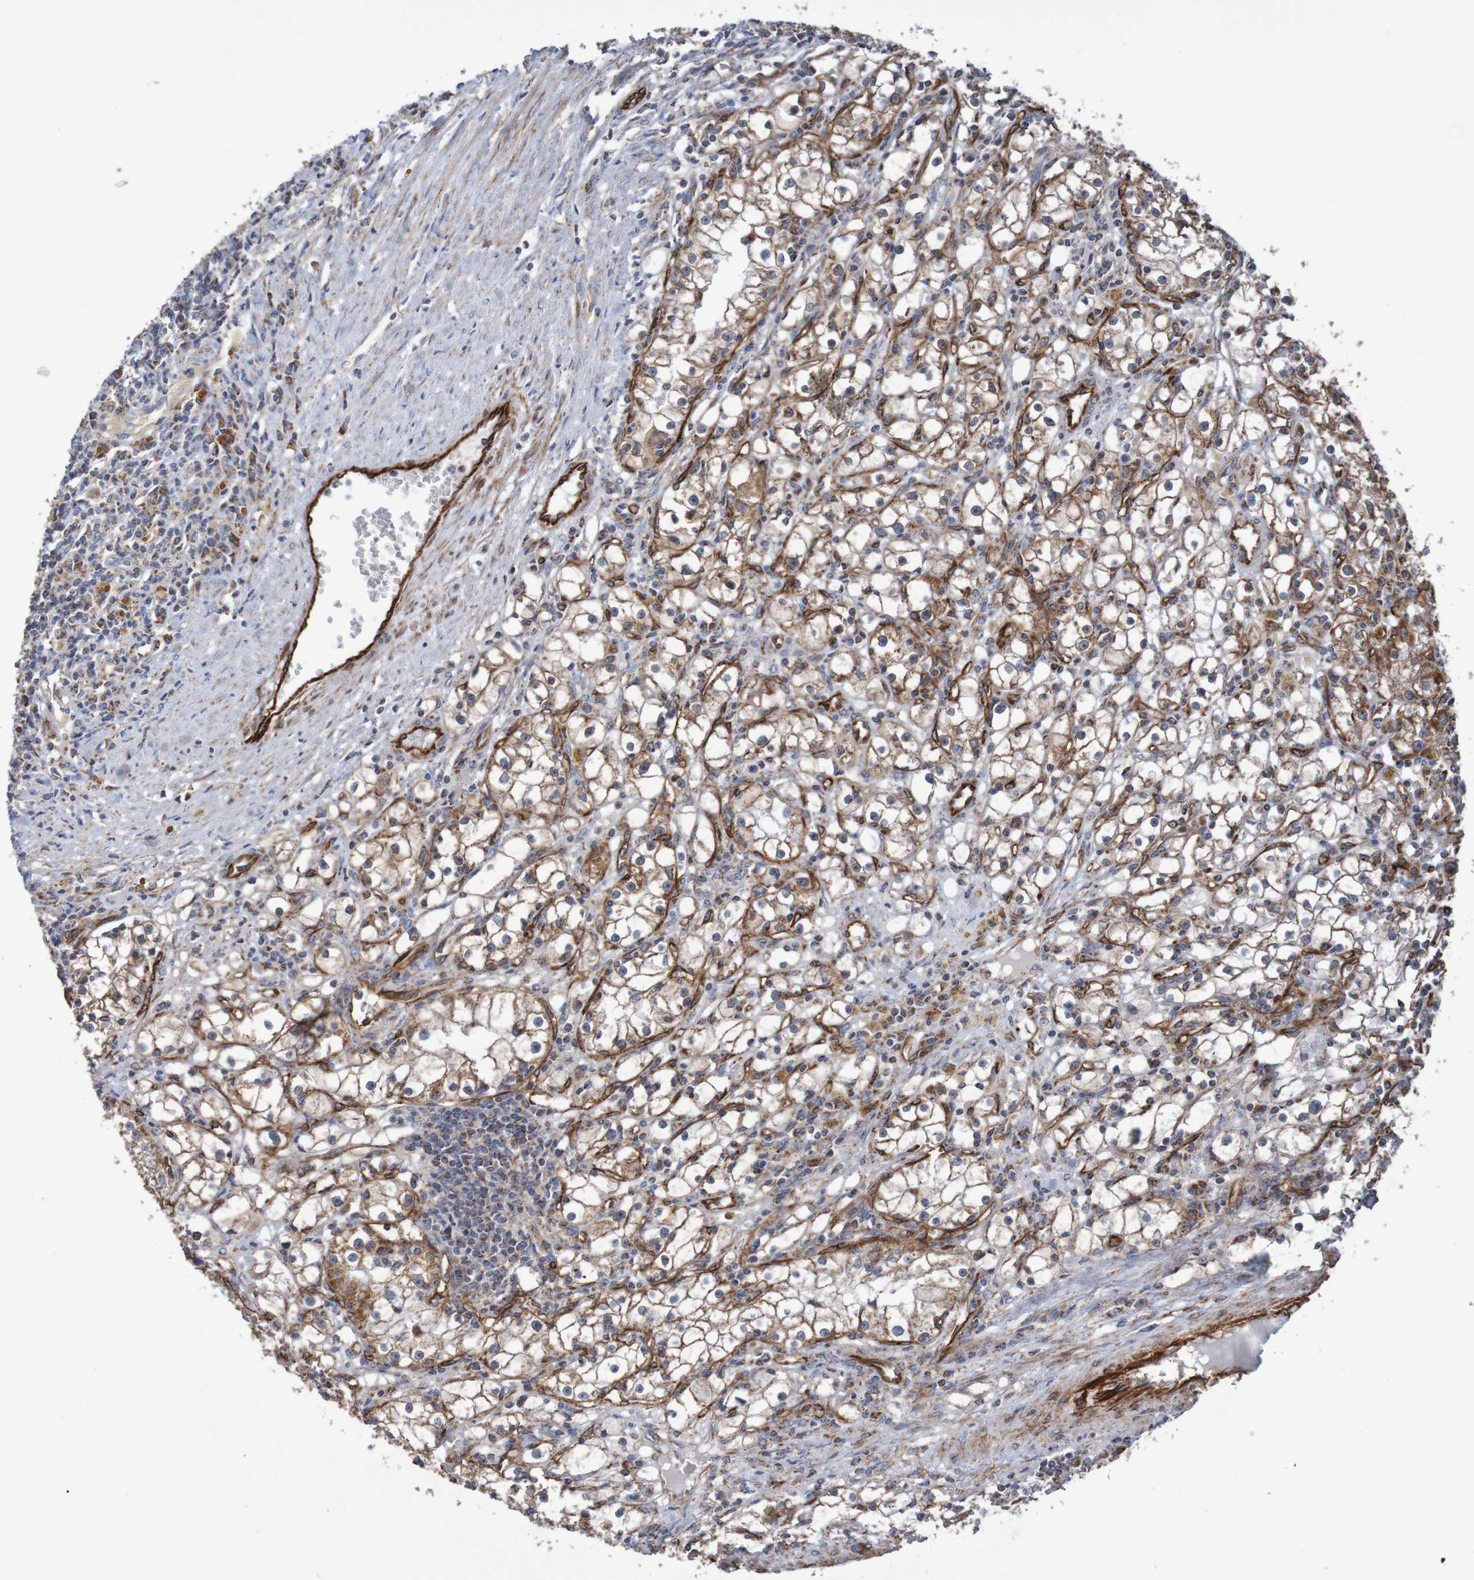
{"staining": {"intensity": "weak", "quantity": "25%-75%", "location": "cytoplasmic/membranous"}, "tissue": "renal cancer", "cell_type": "Tumor cells", "image_type": "cancer", "snomed": [{"axis": "morphology", "description": "Adenocarcinoma, NOS"}, {"axis": "topography", "description": "Kidney"}], "caption": "Protein expression analysis of renal cancer displays weak cytoplasmic/membranous expression in about 25%-75% of tumor cells.", "gene": "MMEL1", "patient": {"sex": "male", "age": 56}}